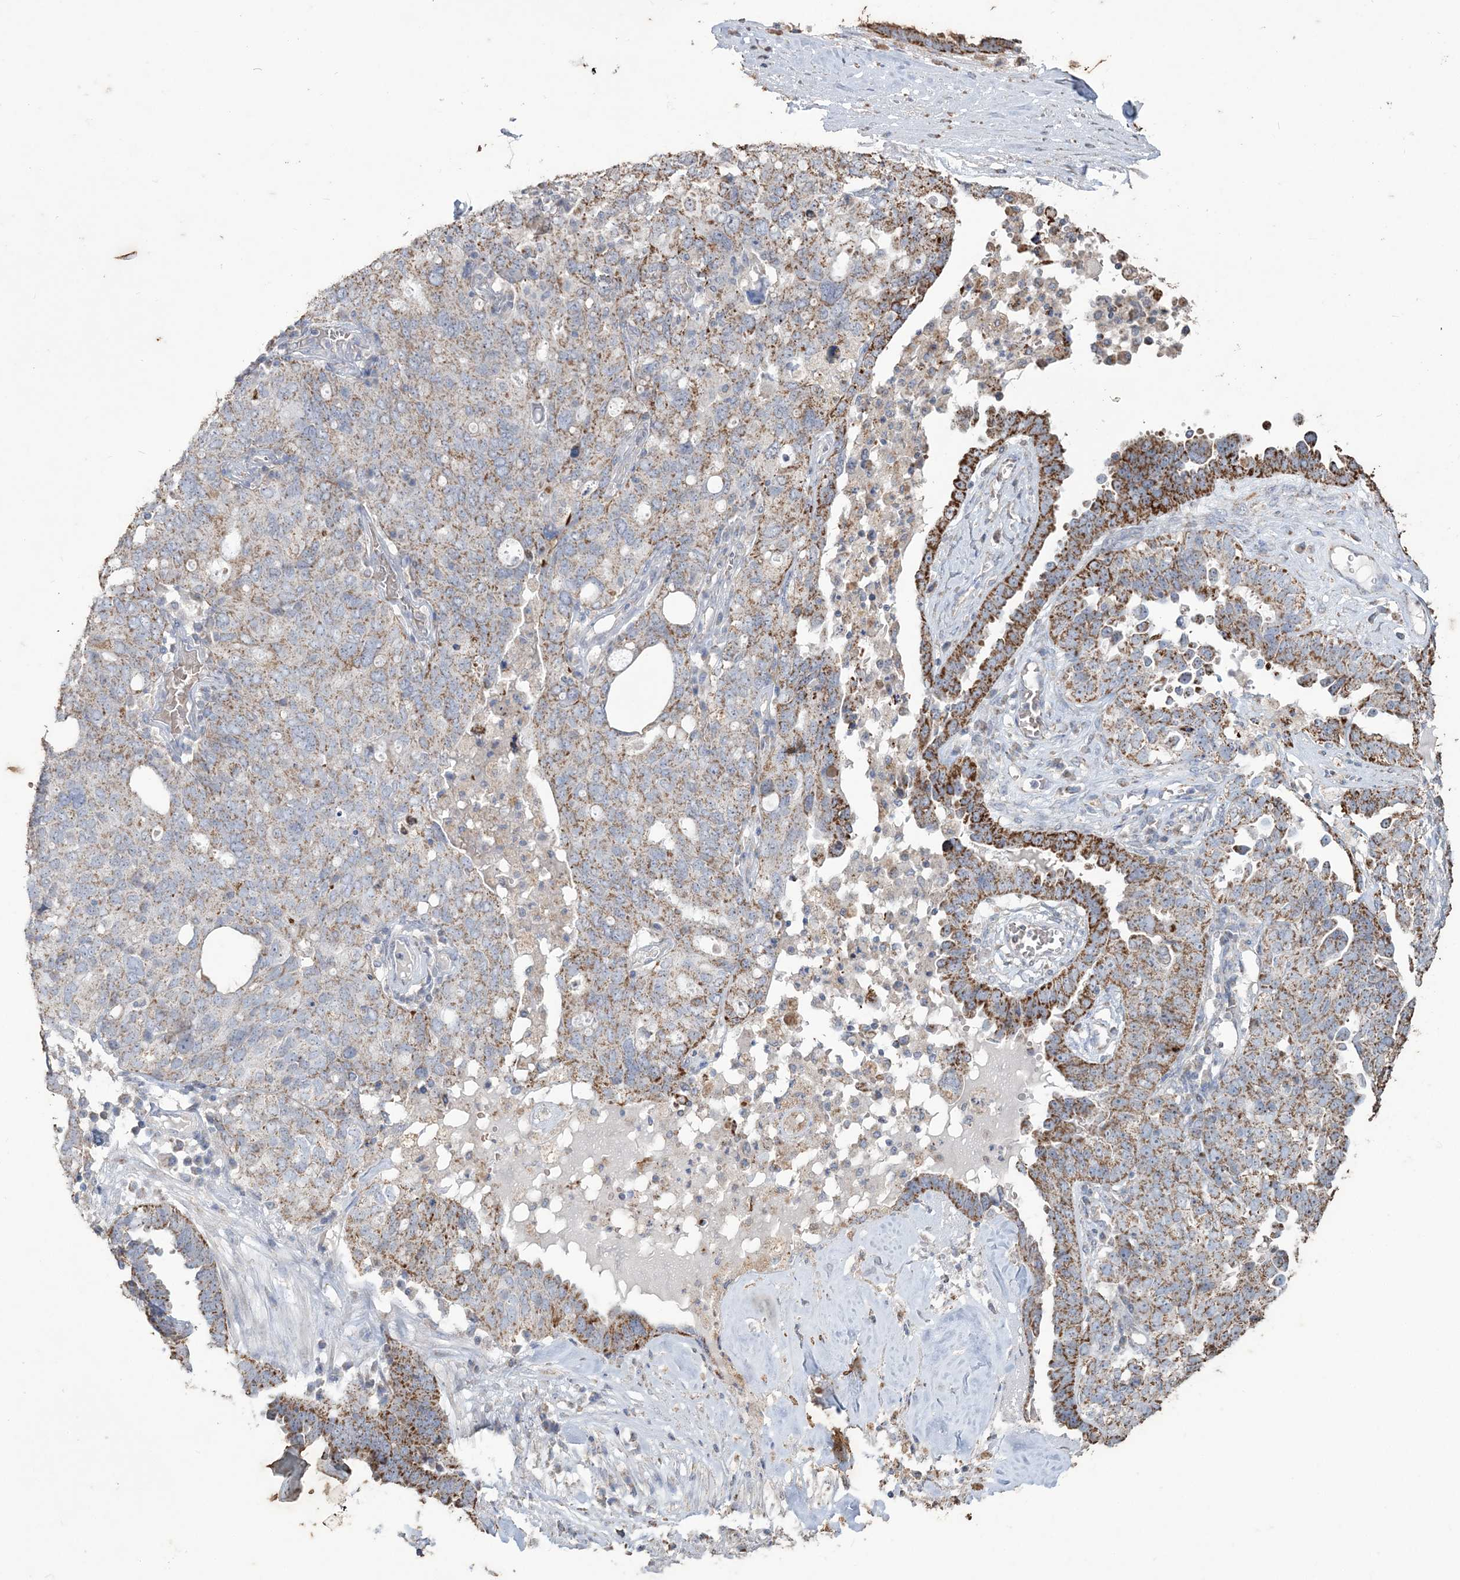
{"staining": {"intensity": "moderate", "quantity": ">75%", "location": "cytoplasmic/membranous"}, "tissue": "ovarian cancer", "cell_type": "Tumor cells", "image_type": "cancer", "snomed": [{"axis": "morphology", "description": "Carcinoma, endometroid"}, {"axis": "topography", "description": "Ovary"}], "caption": "Tumor cells exhibit moderate cytoplasmic/membranous positivity in about >75% of cells in ovarian endometroid carcinoma. (brown staining indicates protein expression, while blue staining denotes nuclei).", "gene": "SFMBT2", "patient": {"sex": "female", "age": 62}}